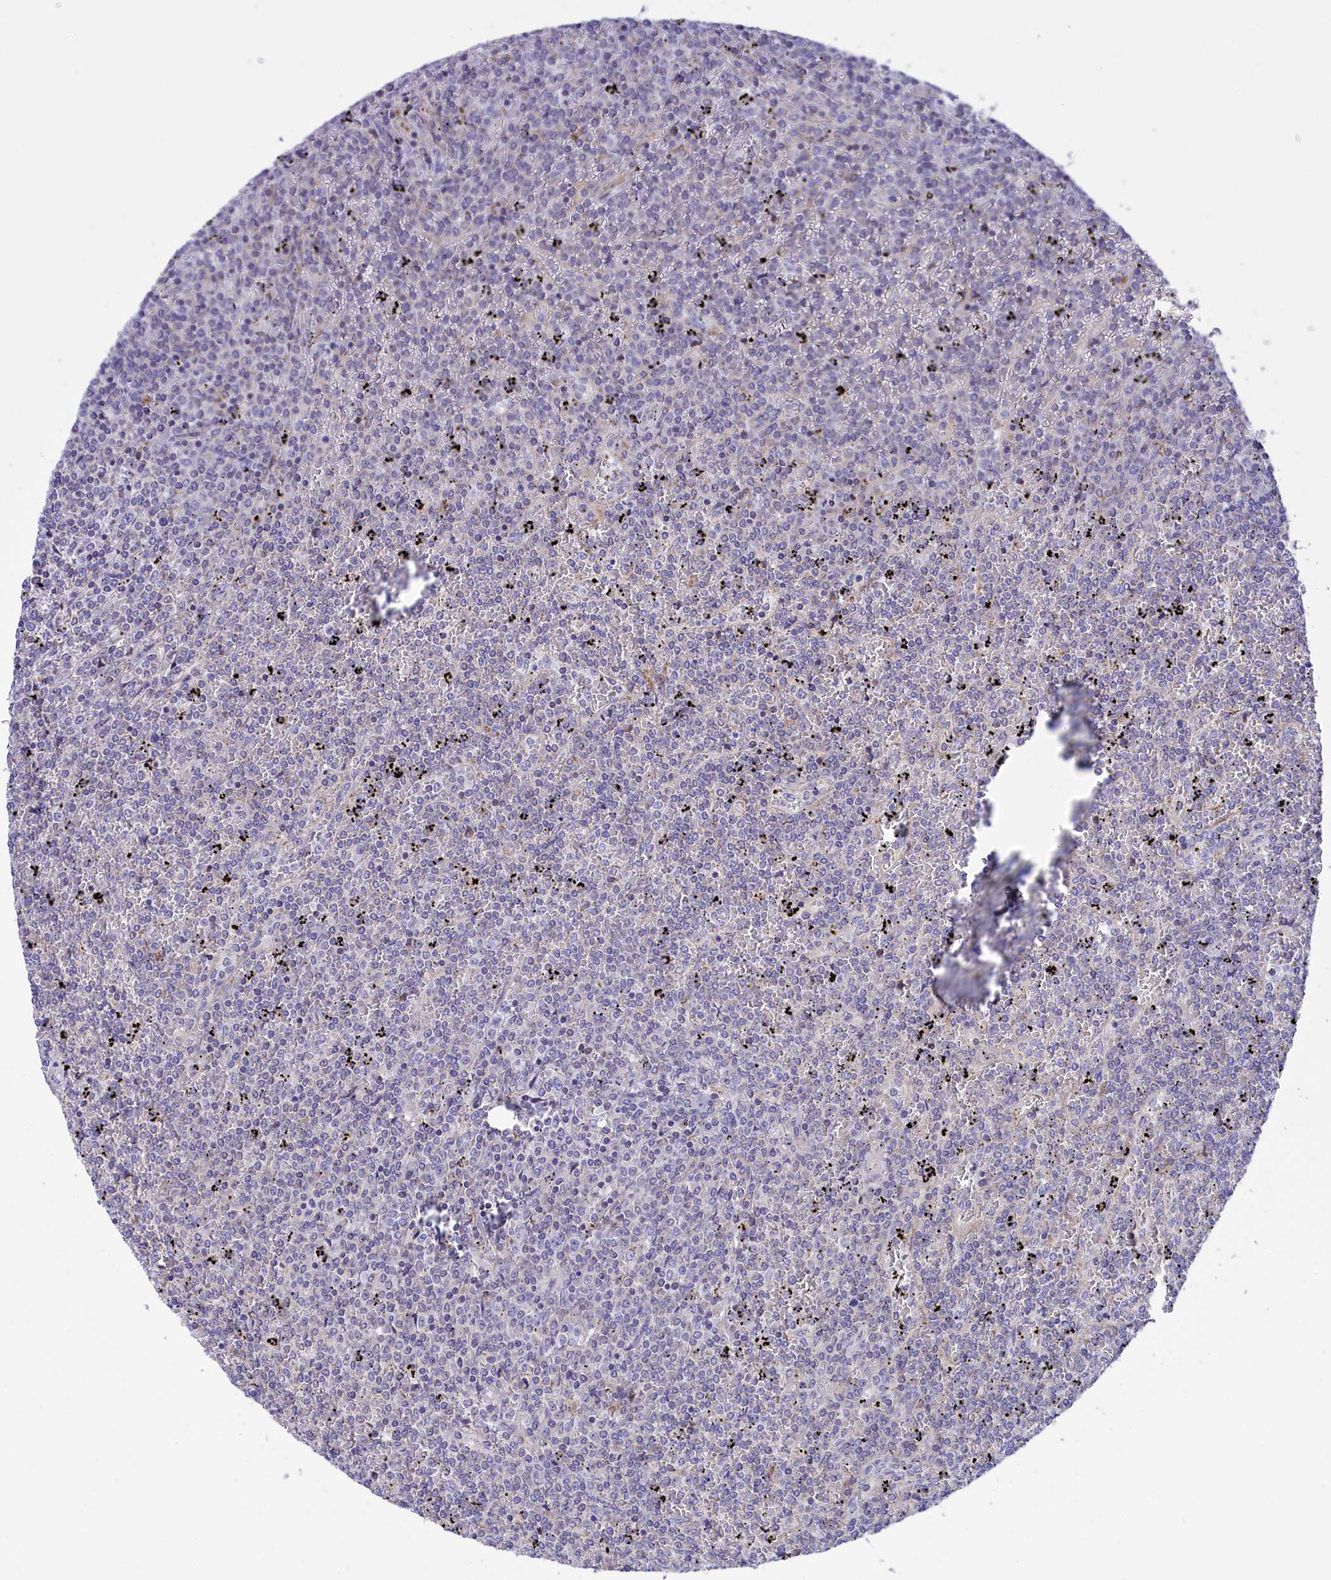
{"staining": {"intensity": "negative", "quantity": "none", "location": "none"}, "tissue": "lymphoma", "cell_type": "Tumor cells", "image_type": "cancer", "snomed": [{"axis": "morphology", "description": "Malignant lymphoma, non-Hodgkin's type, Low grade"}, {"axis": "topography", "description": "Spleen"}], "caption": "Tumor cells are negative for protein expression in human lymphoma. (Immunohistochemistry (ihc), brightfield microscopy, high magnification).", "gene": "CORO7-PAM16", "patient": {"sex": "female", "age": 19}}